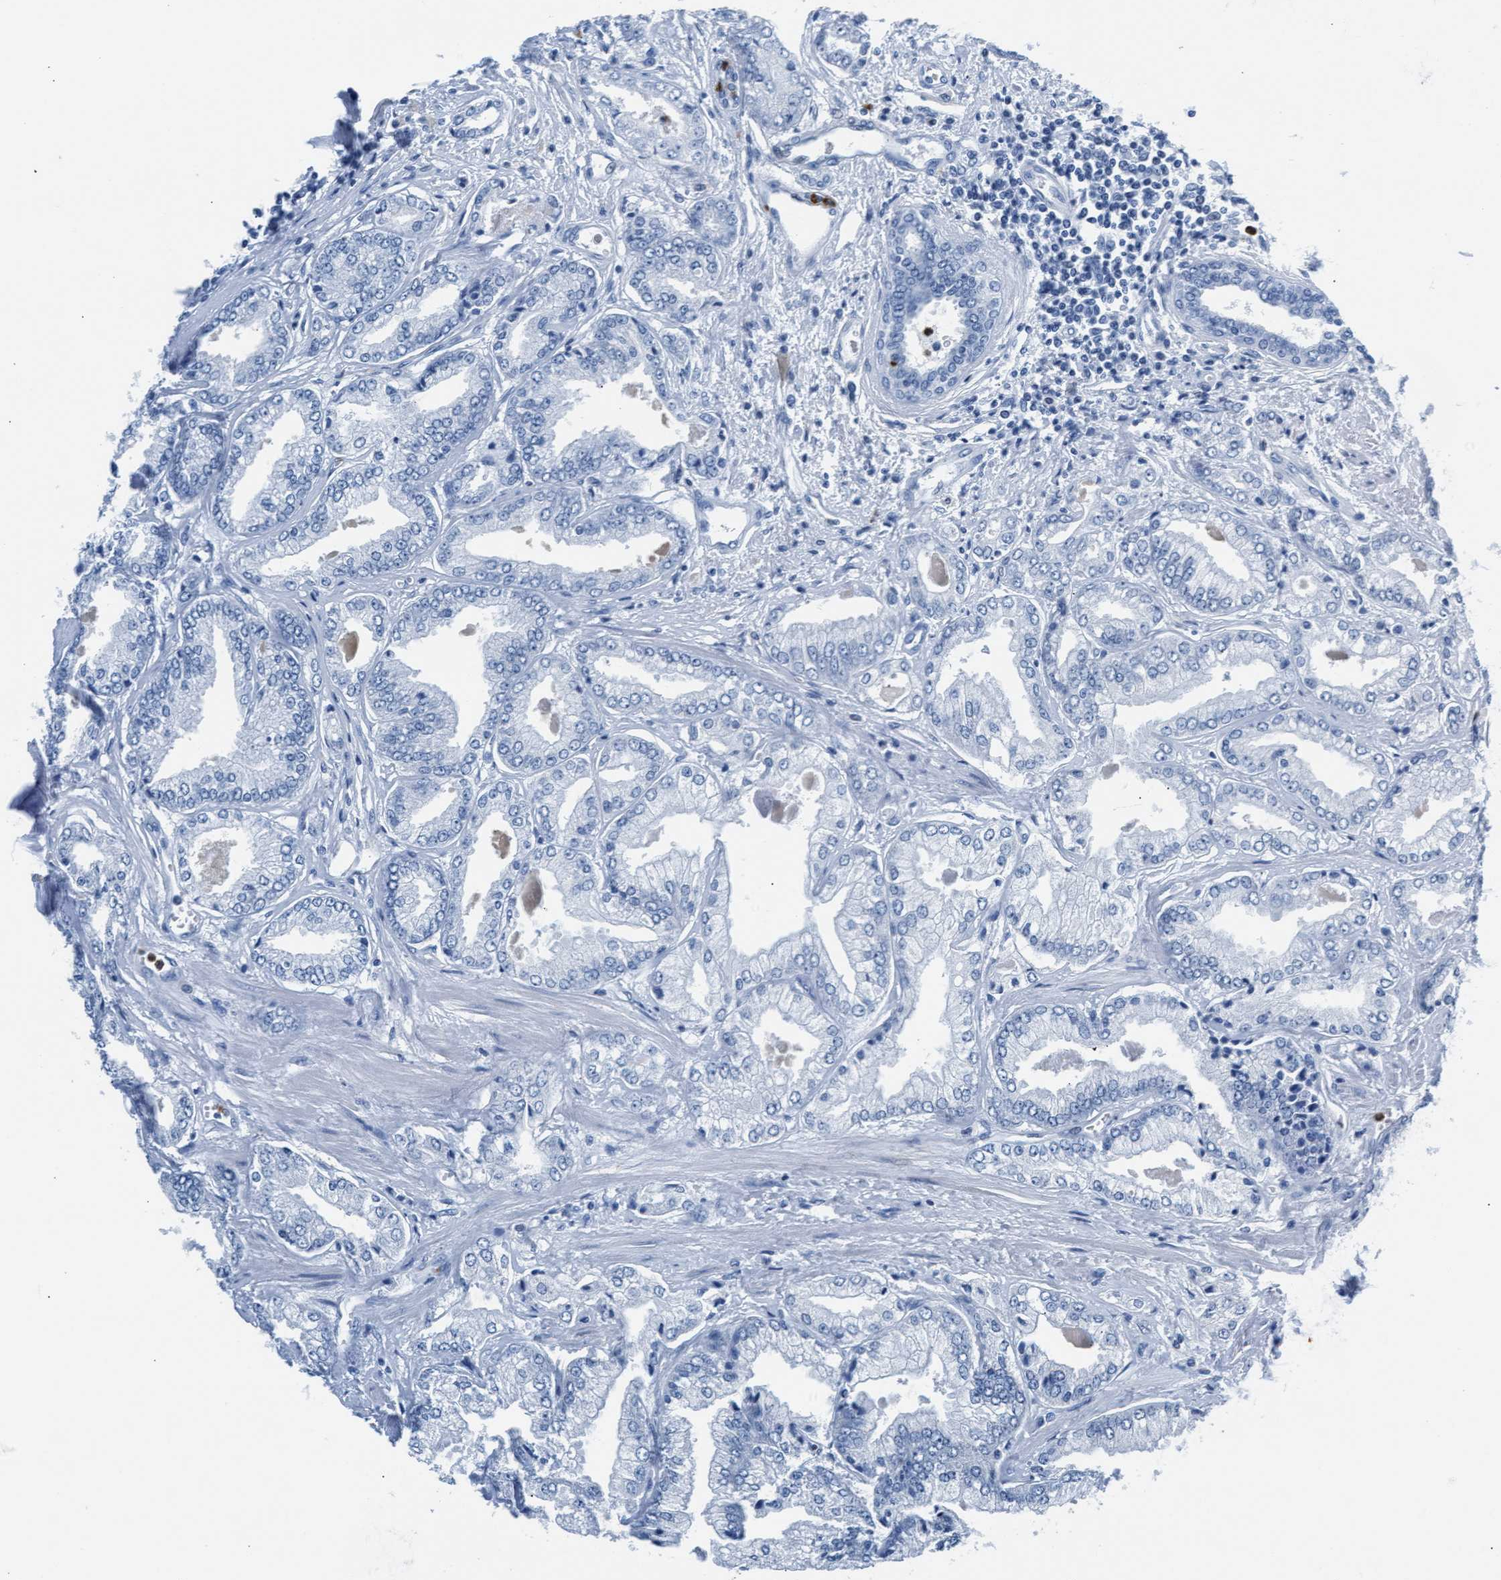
{"staining": {"intensity": "negative", "quantity": "none", "location": "none"}, "tissue": "prostate cancer", "cell_type": "Tumor cells", "image_type": "cancer", "snomed": [{"axis": "morphology", "description": "Adenocarcinoma, Low grade"}, {"axis": "topography", "description": "Prostate"}], "caption": "Immunohistochemistry (IHC) histopathology image of human low-grade adenocarcinoma (prostate) stained for a protein (brown), which shows no positivity in tumor cells.", "gene": "MMP8", "patient": {"sex": "male", "age": 52}}